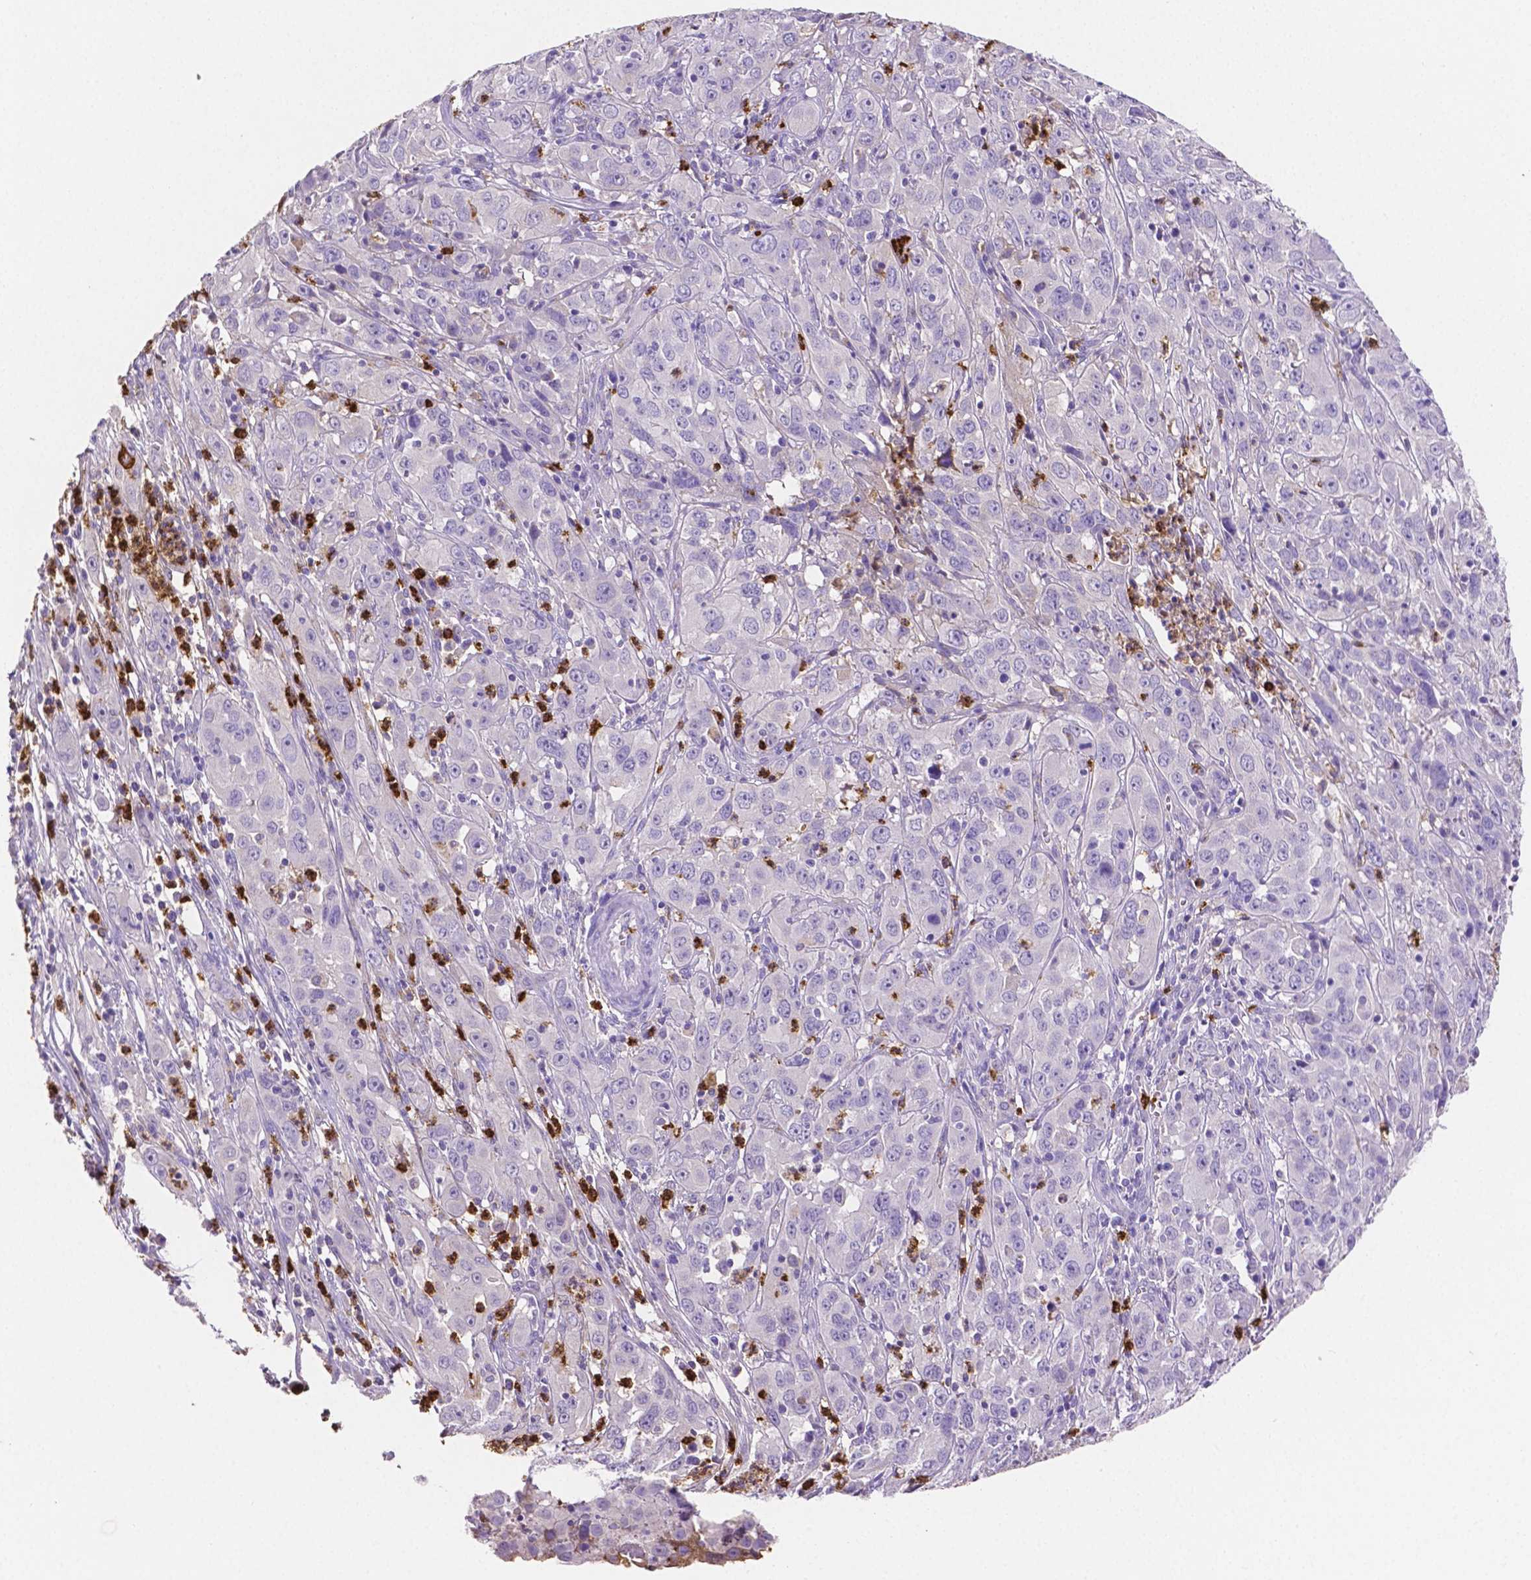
{"staining": {"intensity": "negative", "quantity": "none", "location": "none"}, "tissue": "cervical cancer", "cell_type": "Tumor cells", "image_type": "cancer", "snomed": [{"axis": "morphology", "description": "Squamous cell carcinoma, NOS"}, {"axis": "topography", "description": "Cervix"}], "caption": "Immunohistochemical staining of squamous cell carcinoma (cervical) shows no significant positivity in tumor cells. (Stains: DAB immunohistochemistry (IHC) with hematoxylin counter stain, Microscopy: brightfield microscopy at high magnification).", "gene": "MMP9", "patient": {"sex": "female", "age": 32}}